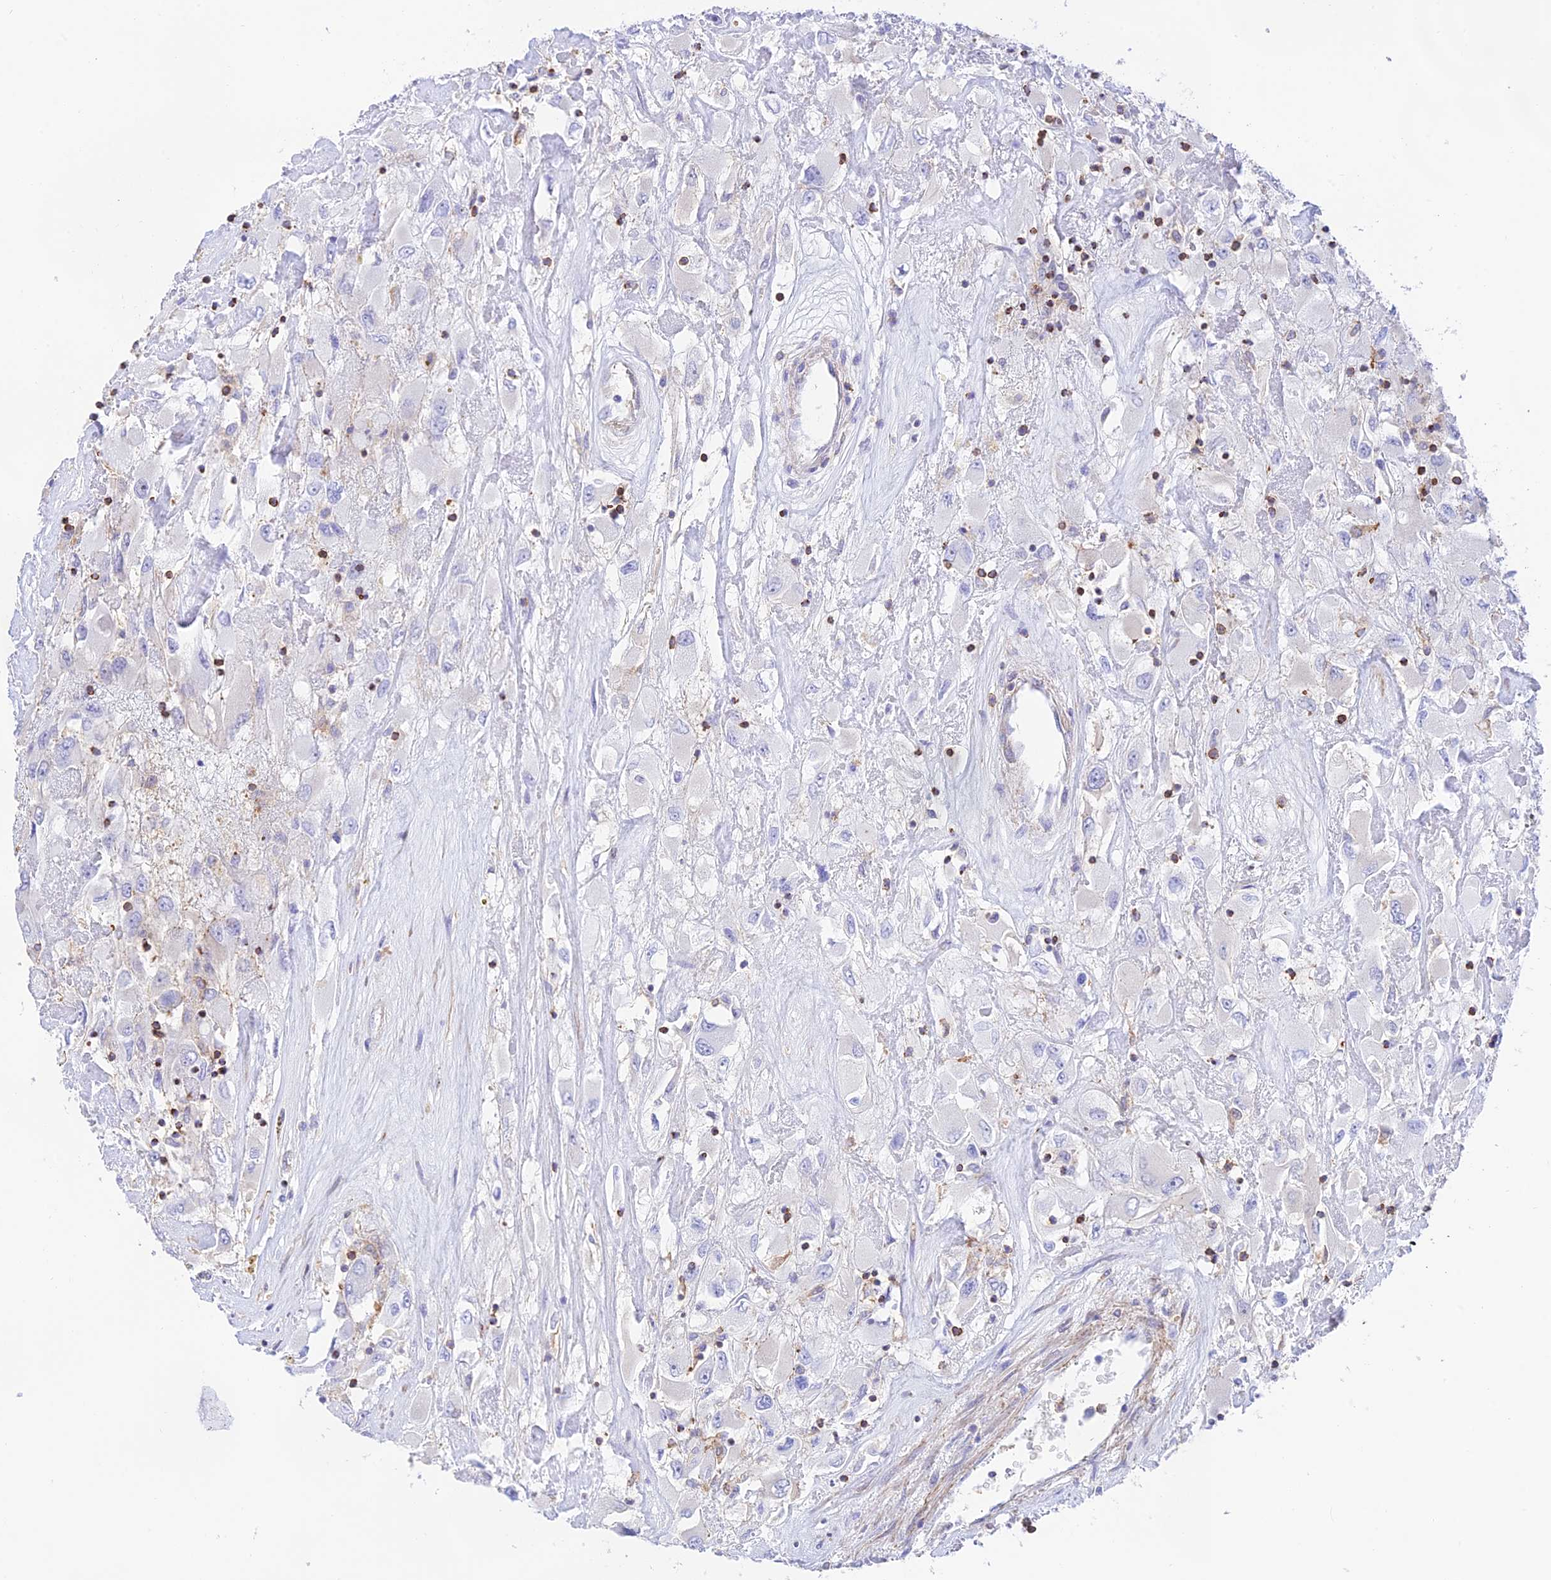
{"staining": {"intensity": "negative", "quantity": "none", "location": "none"}, "tissue": "renal cancer", "cell_type": "Tumor cells", "image_type": "cancer", "snomed": [{"axis": "morphology", "description": "Adenocarcinoma, NOS"}, {"axis": "topography", "description": "Kidney"}], "caption": "Tumor cells show no significant staining in renal cancer.", "gene": "DENND1C", "patient": {"sex": "female", "age": 52}}